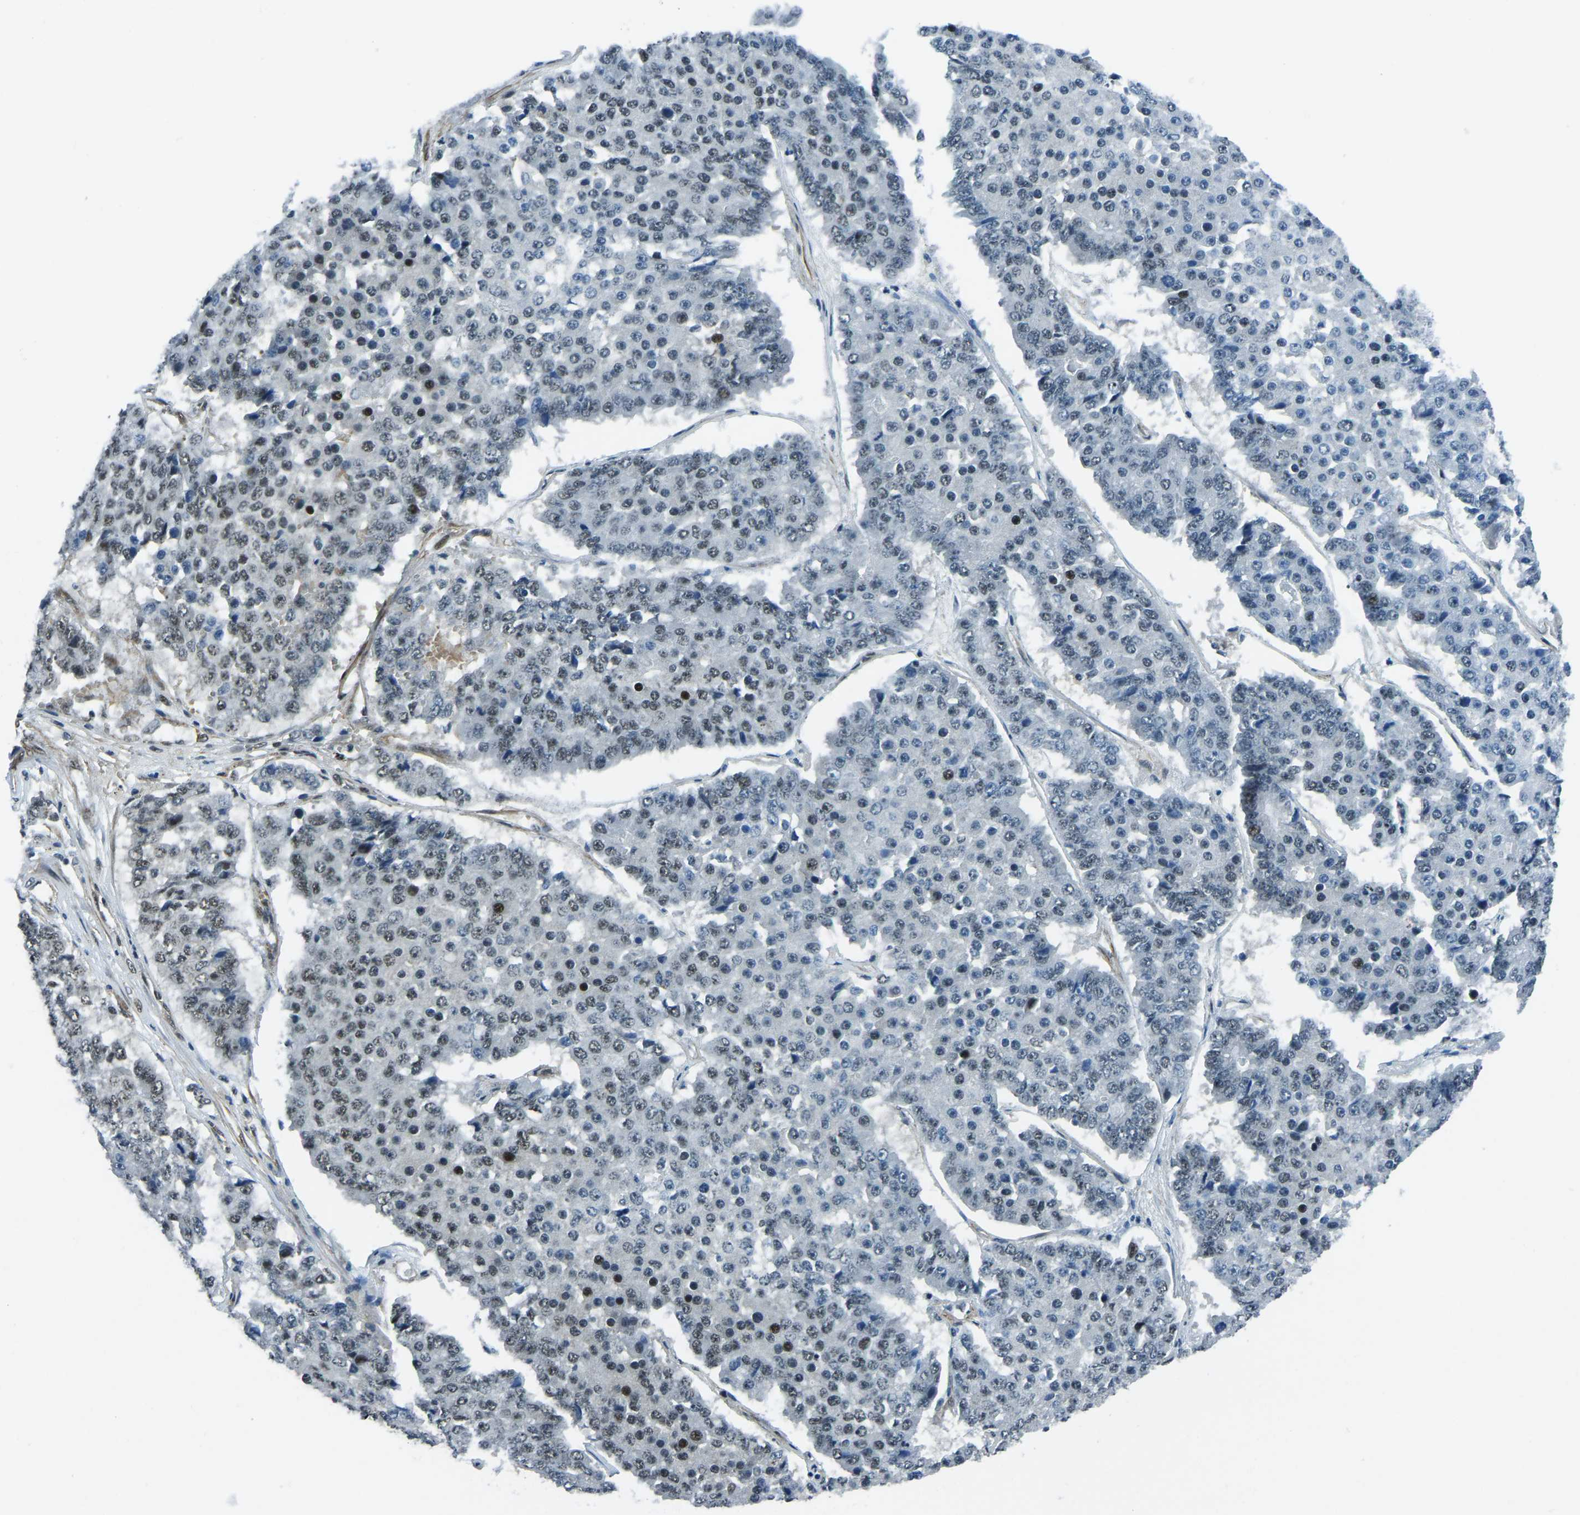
{"staining": {"intensity": "weak", "quantity": "25%-75%", "location": "nuclear"}, "tissue": "pancreatic cancer", "cell_type": "Tumor cells", "image_type": "cancer", "snomed": [{"axis": "morphology", "description": "Adenocarcinoma, NOS"}, {"axis": "topography", "description": "Pancreas"}], "caption": "IHC staining of pancreatic cancer (adenocarcinoma), which shows low levels of weak nuclear staining in about 25%-75% of tumor cells indicating weak nuclear protein expression. The staining was performed using DAB (3,3'-diaminobenzidine) (brown) for protein detection and nuclei were counterstained in hematoxylin (blue).", "gene": "PRCC", "patient": {"sex": "male", "age": 50}}